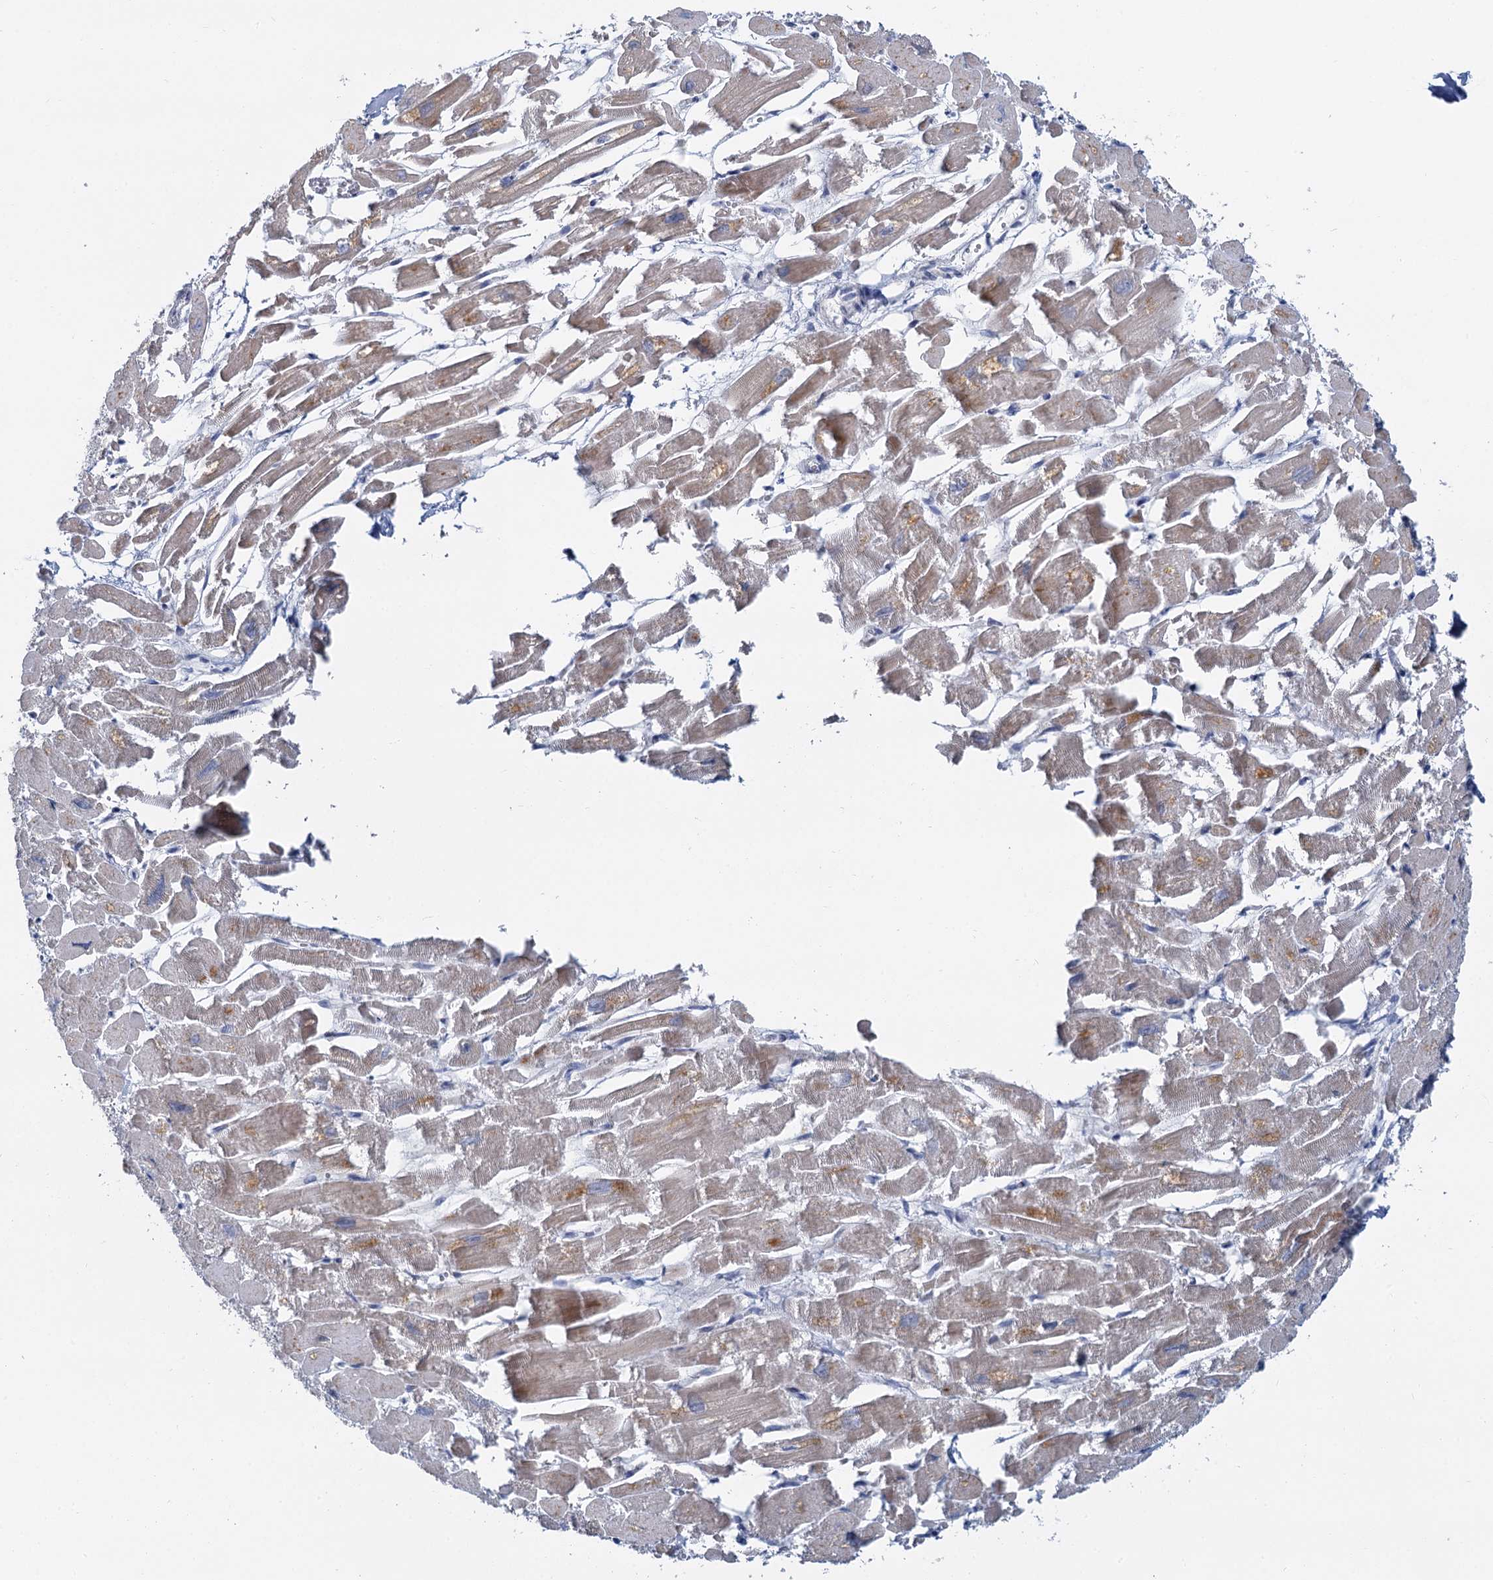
{"staining": {"intensity": "moderate", "quantity": "25%-75%", "location": "cytoplasmic/membranous"}, "tissue": "heart muscle", "cell_type": "Cardiomyocytes", "image_type": "normal", "snomed": [{"axis": "morphology", "description": "Normal tissue, NOS"}, {"axis": "topography", "description": "Heart"}], "caption": "Protein staining of benign heart muscle displays moderate cytoplasmic/membranous staining in about 25%-75% of cardiomyocytes.", "gene": "ACRBP", "patient": {"sex": "male", "age": 54}}